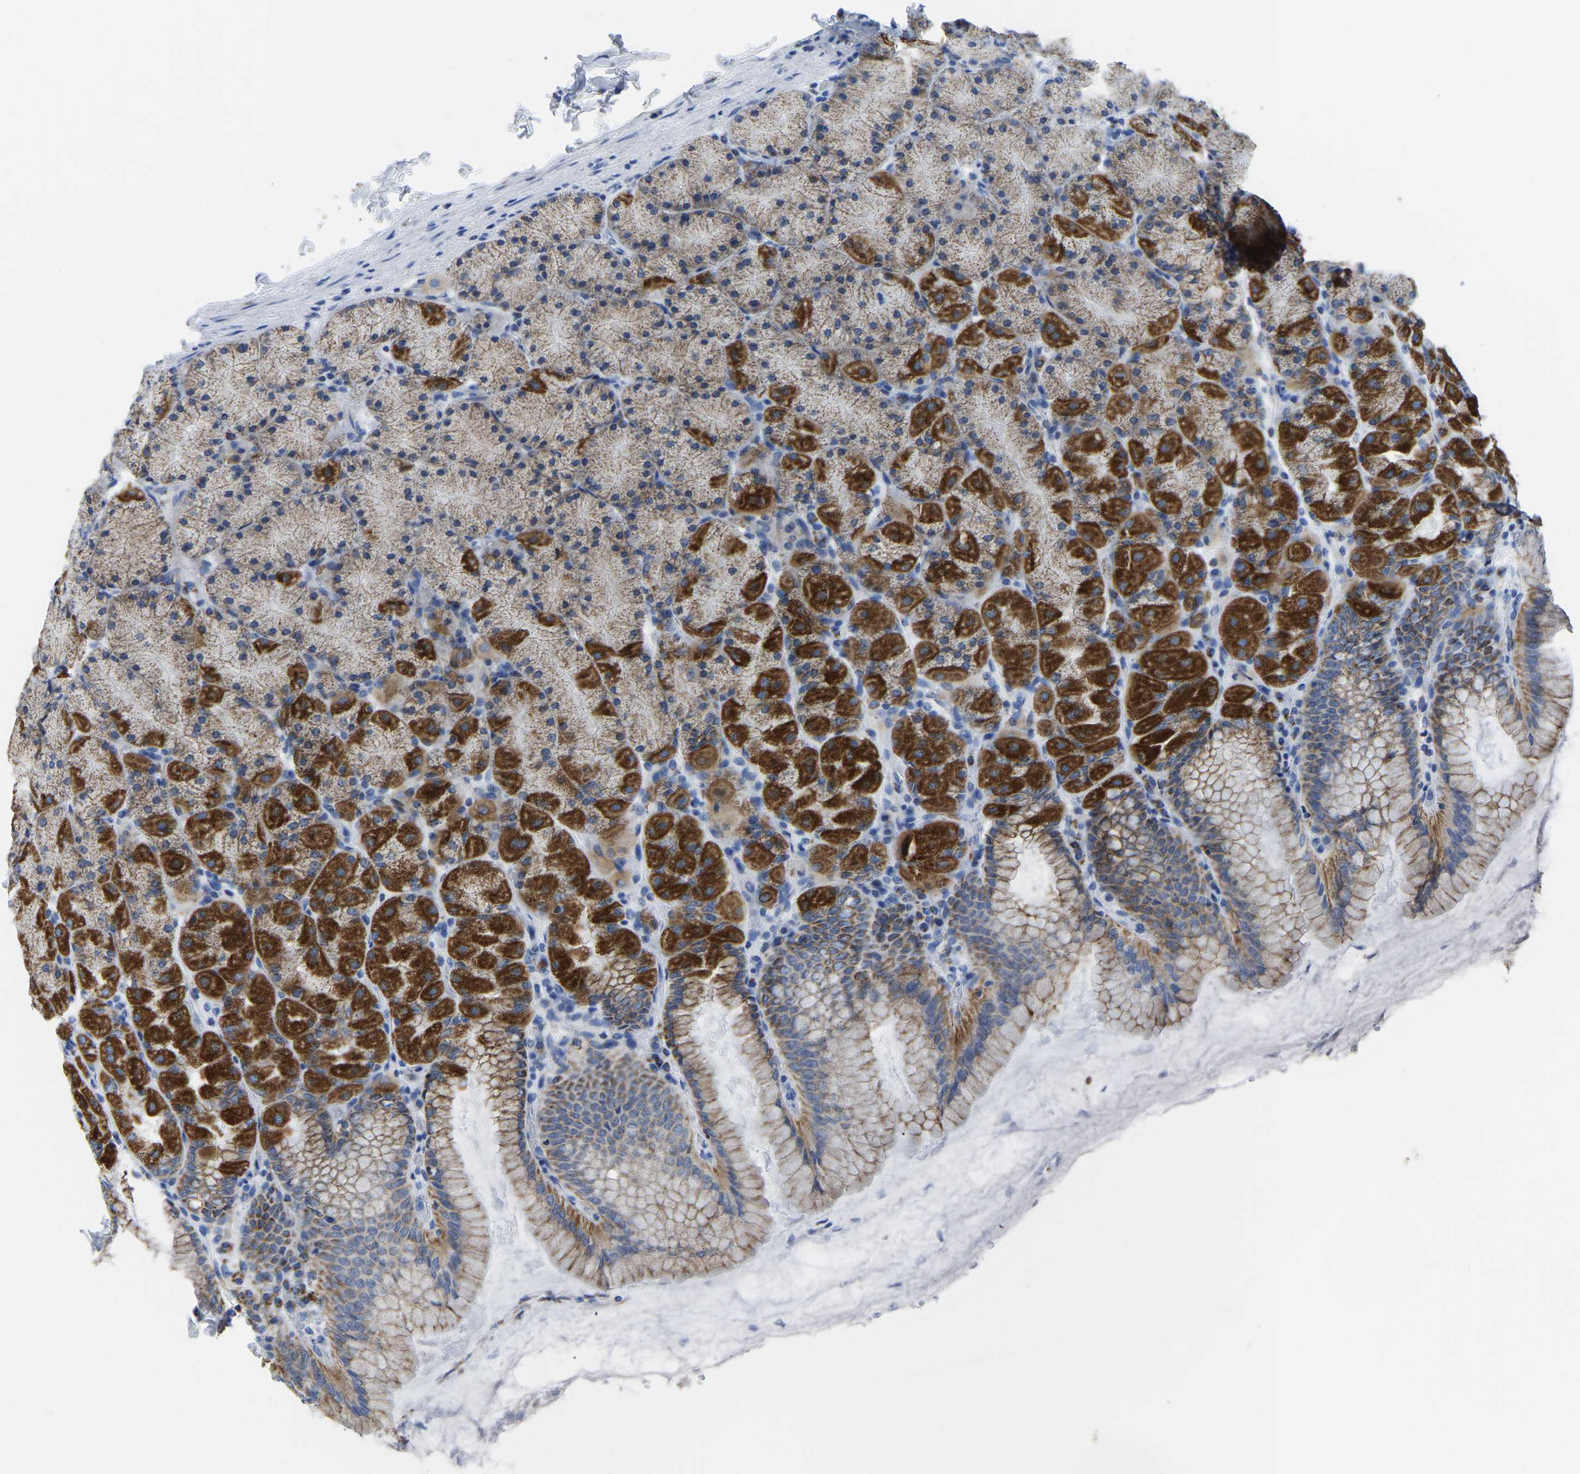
{"staining": {"intensity": "strong", "quantity": "25%-75%", "location": "cytoplasmic/membranous"}, "tissue": "stomach", "cell_type": "Glandular cells", "image_type": "normal", "snomed": [{"axis": "morphology", "description": "Normal tissue, NOS"}, {"axis": "topography", "description": "Stomach, upper"}], "caption": "Immunohistochemical staining of unremarkable stomach exhibits high levels of strong cytoplasmic/membranous expression in approximately 25%-75% of glandular cells. (IHC, brightfield microscopy, high magnification).", "gene": "ETFA", "patient": {"sex": "female", "age": 56}}